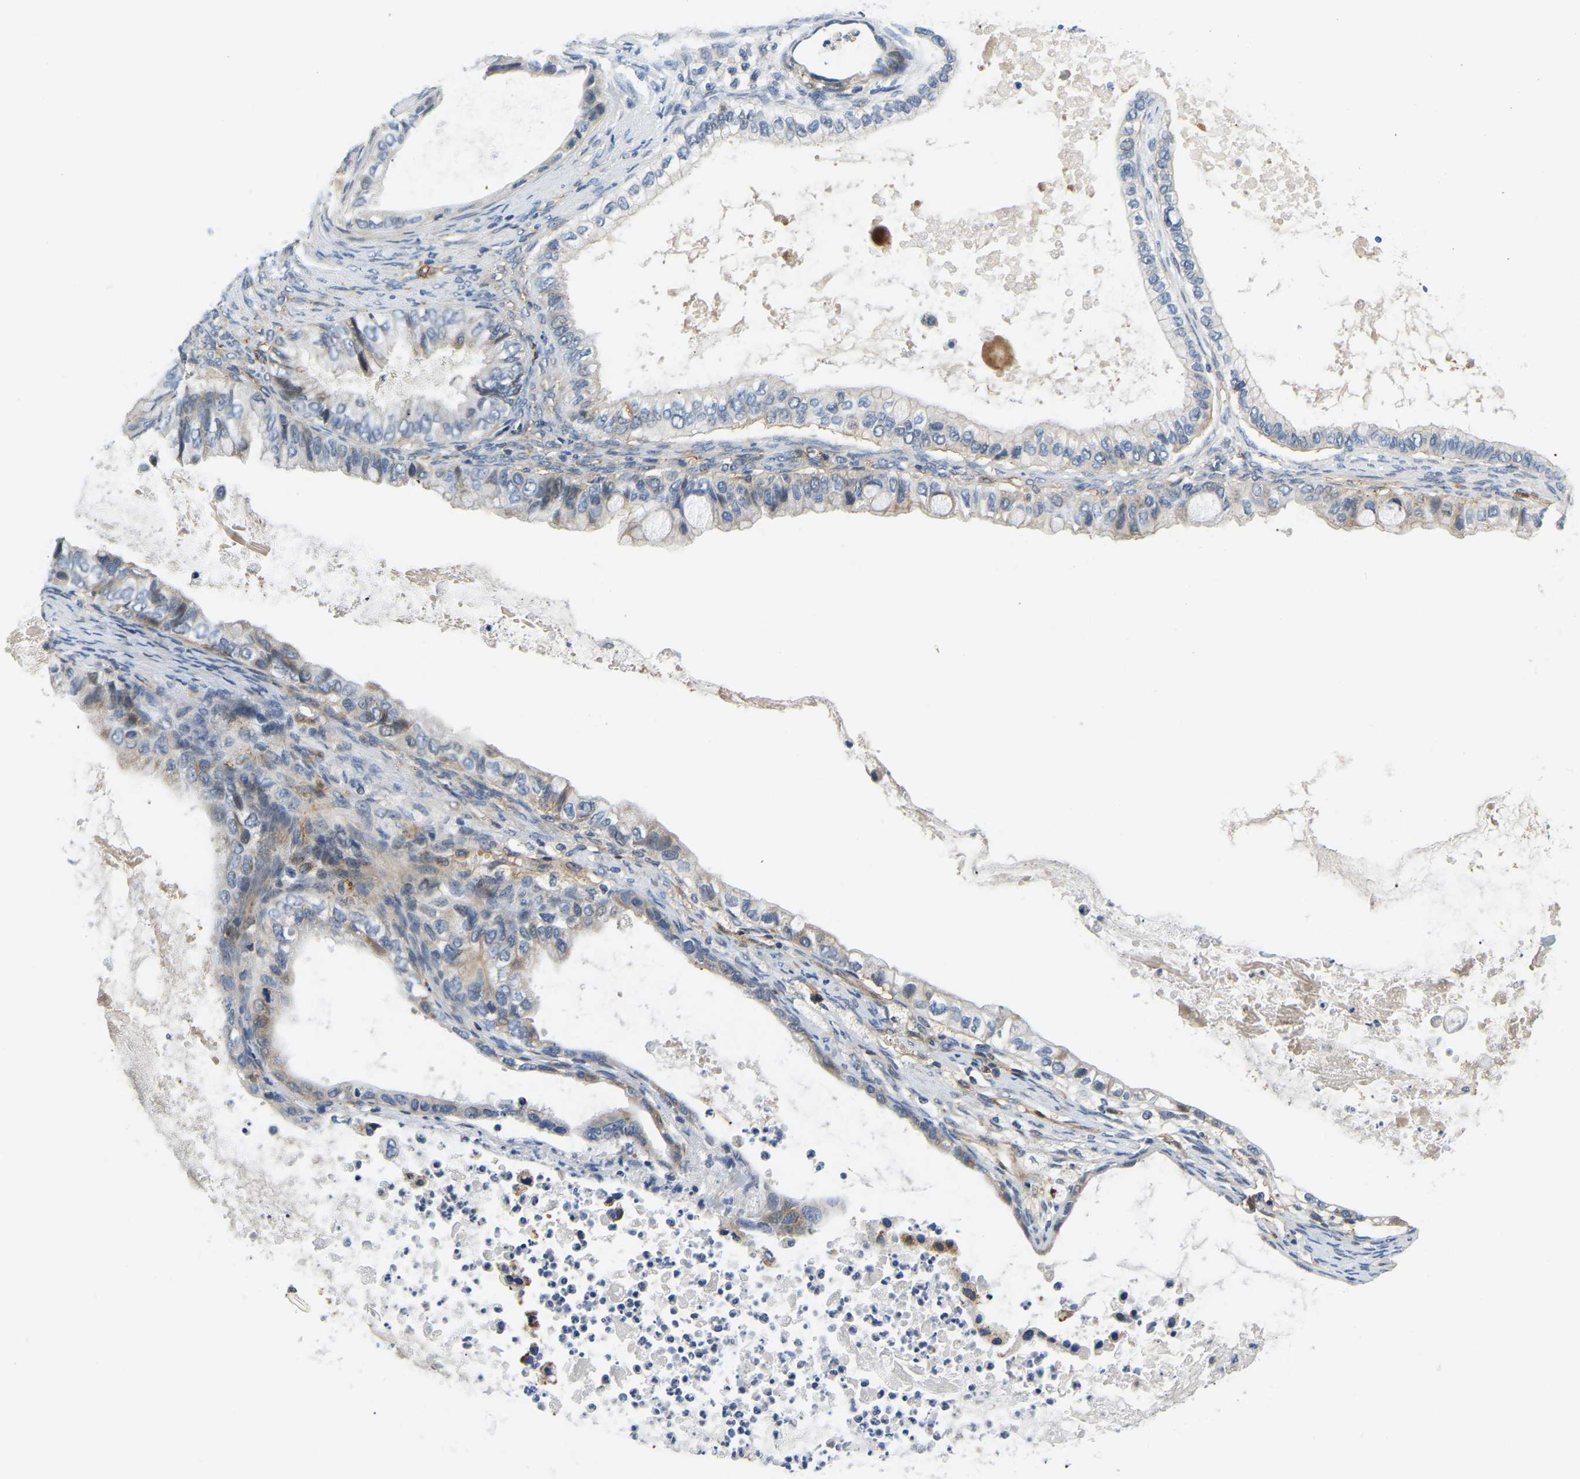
{"staining": {"intensity": "negative", "quantity": "none", "location": "none"}, "tissue": "ovarian cancer", "cell_type": "Tumor cells", "image_type": "cancer", "snomed": [{"axis": "morphology", "description": "Cystadenocarcinoma, mucinous, NOS"}, {"axis": "topography", "description": "Ovary"}], "caption": "Immunohistochemical staining of ovarian mucinous cystadenocarcinoma shows no significant positivity in tumor cells.", "gene": "LIAS", "patient": {"sex": "female", "age": 80}}